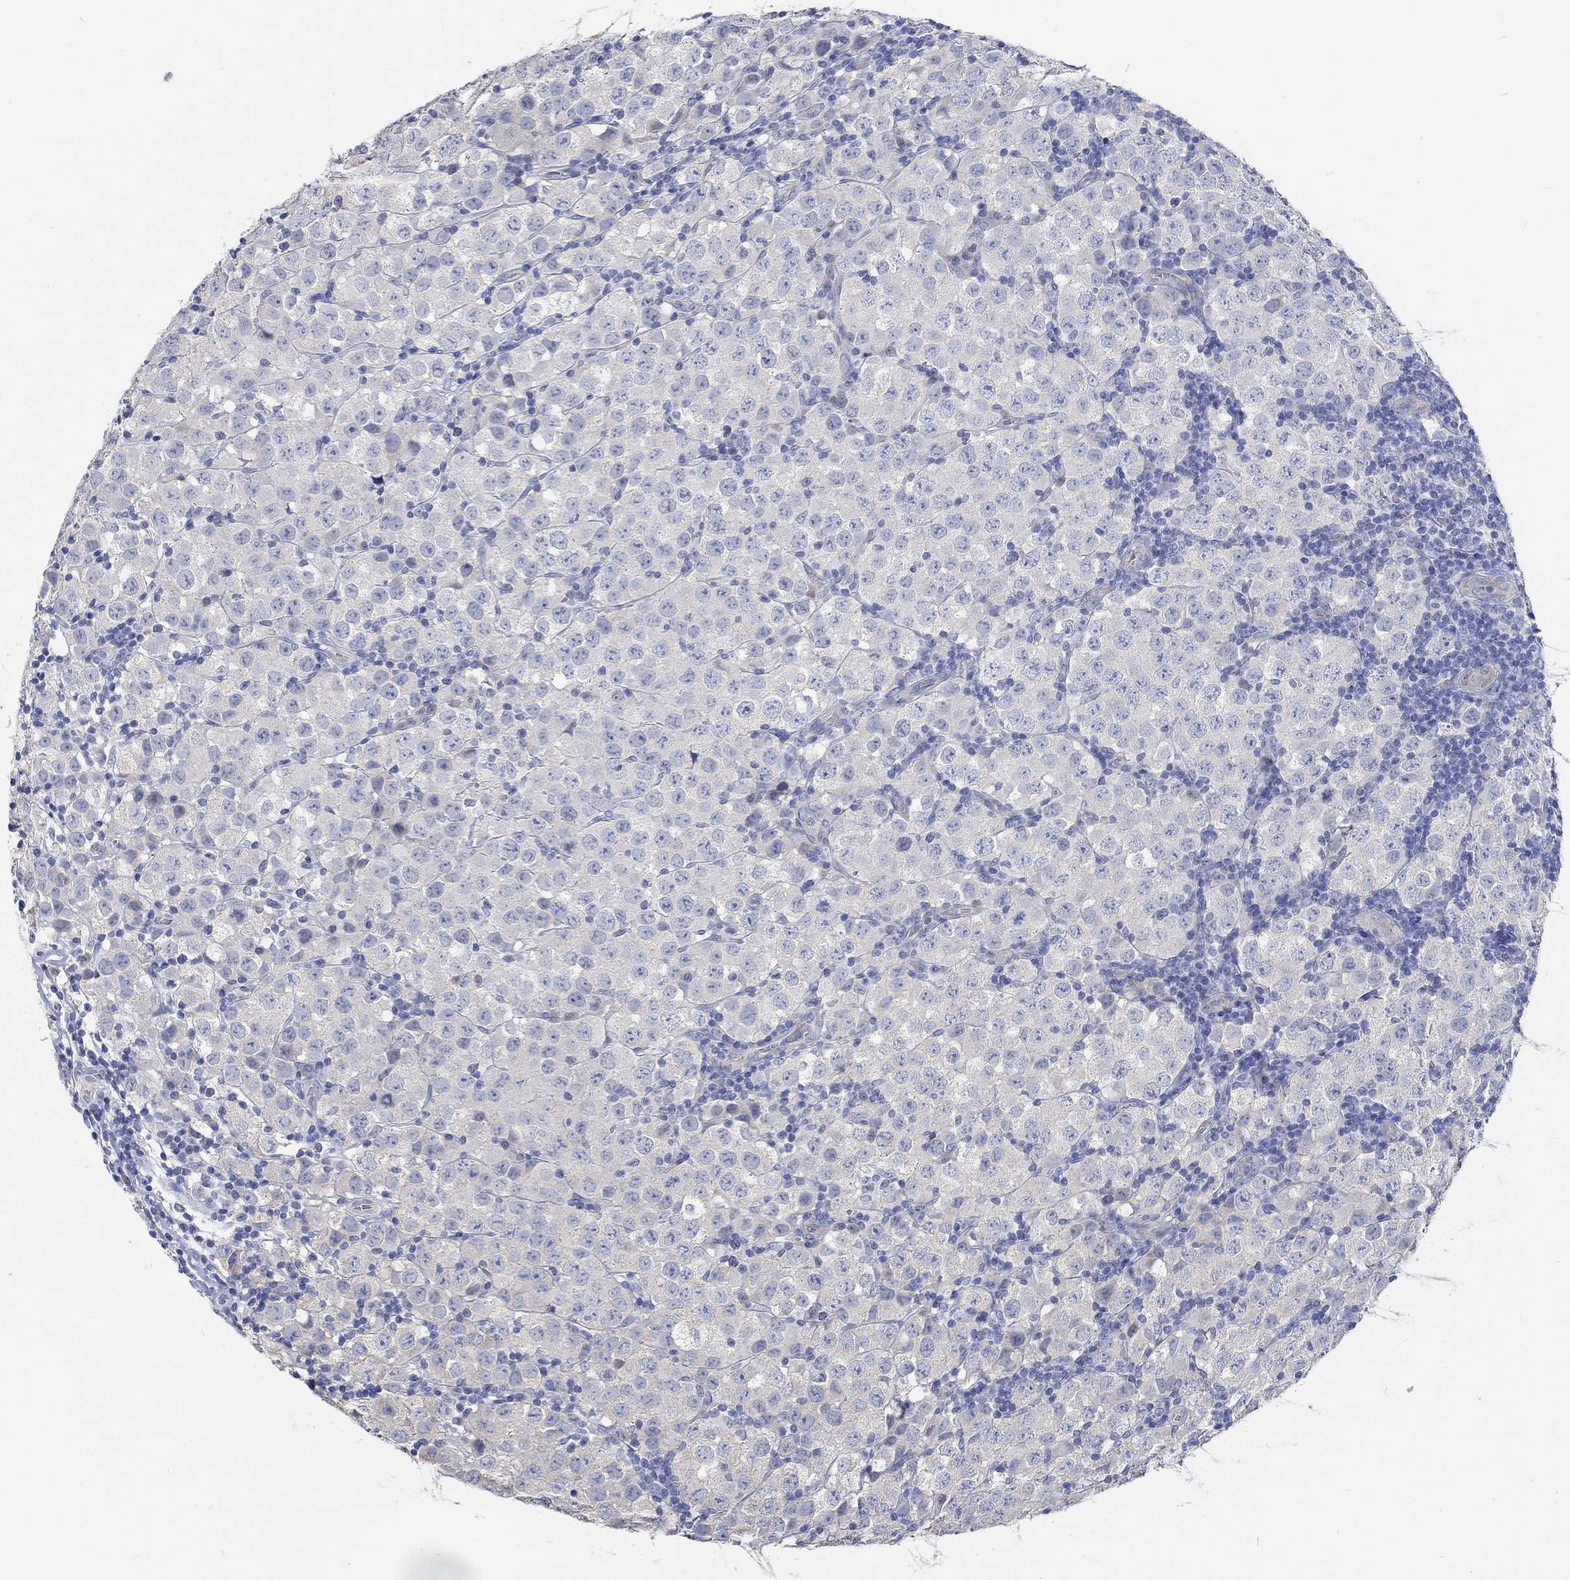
{"staining": {"intensity": "negative", "quantity": "none", "location": "none"}, "tissue": "testis cancer", "cell_type": "Tumor cells", "image_type": "cancer", "snomed": [{"axis": "morphology", "description": "Seminoma, NOS"}, {"axis": "topography", "description": "Testis"}], "caption": "Testis cancer (seminoma) stained for a protein using IHC exhibits no positivity tumor cells.", "gene": "KCNA1", "patient": {"sex": "male", "age": 34}}